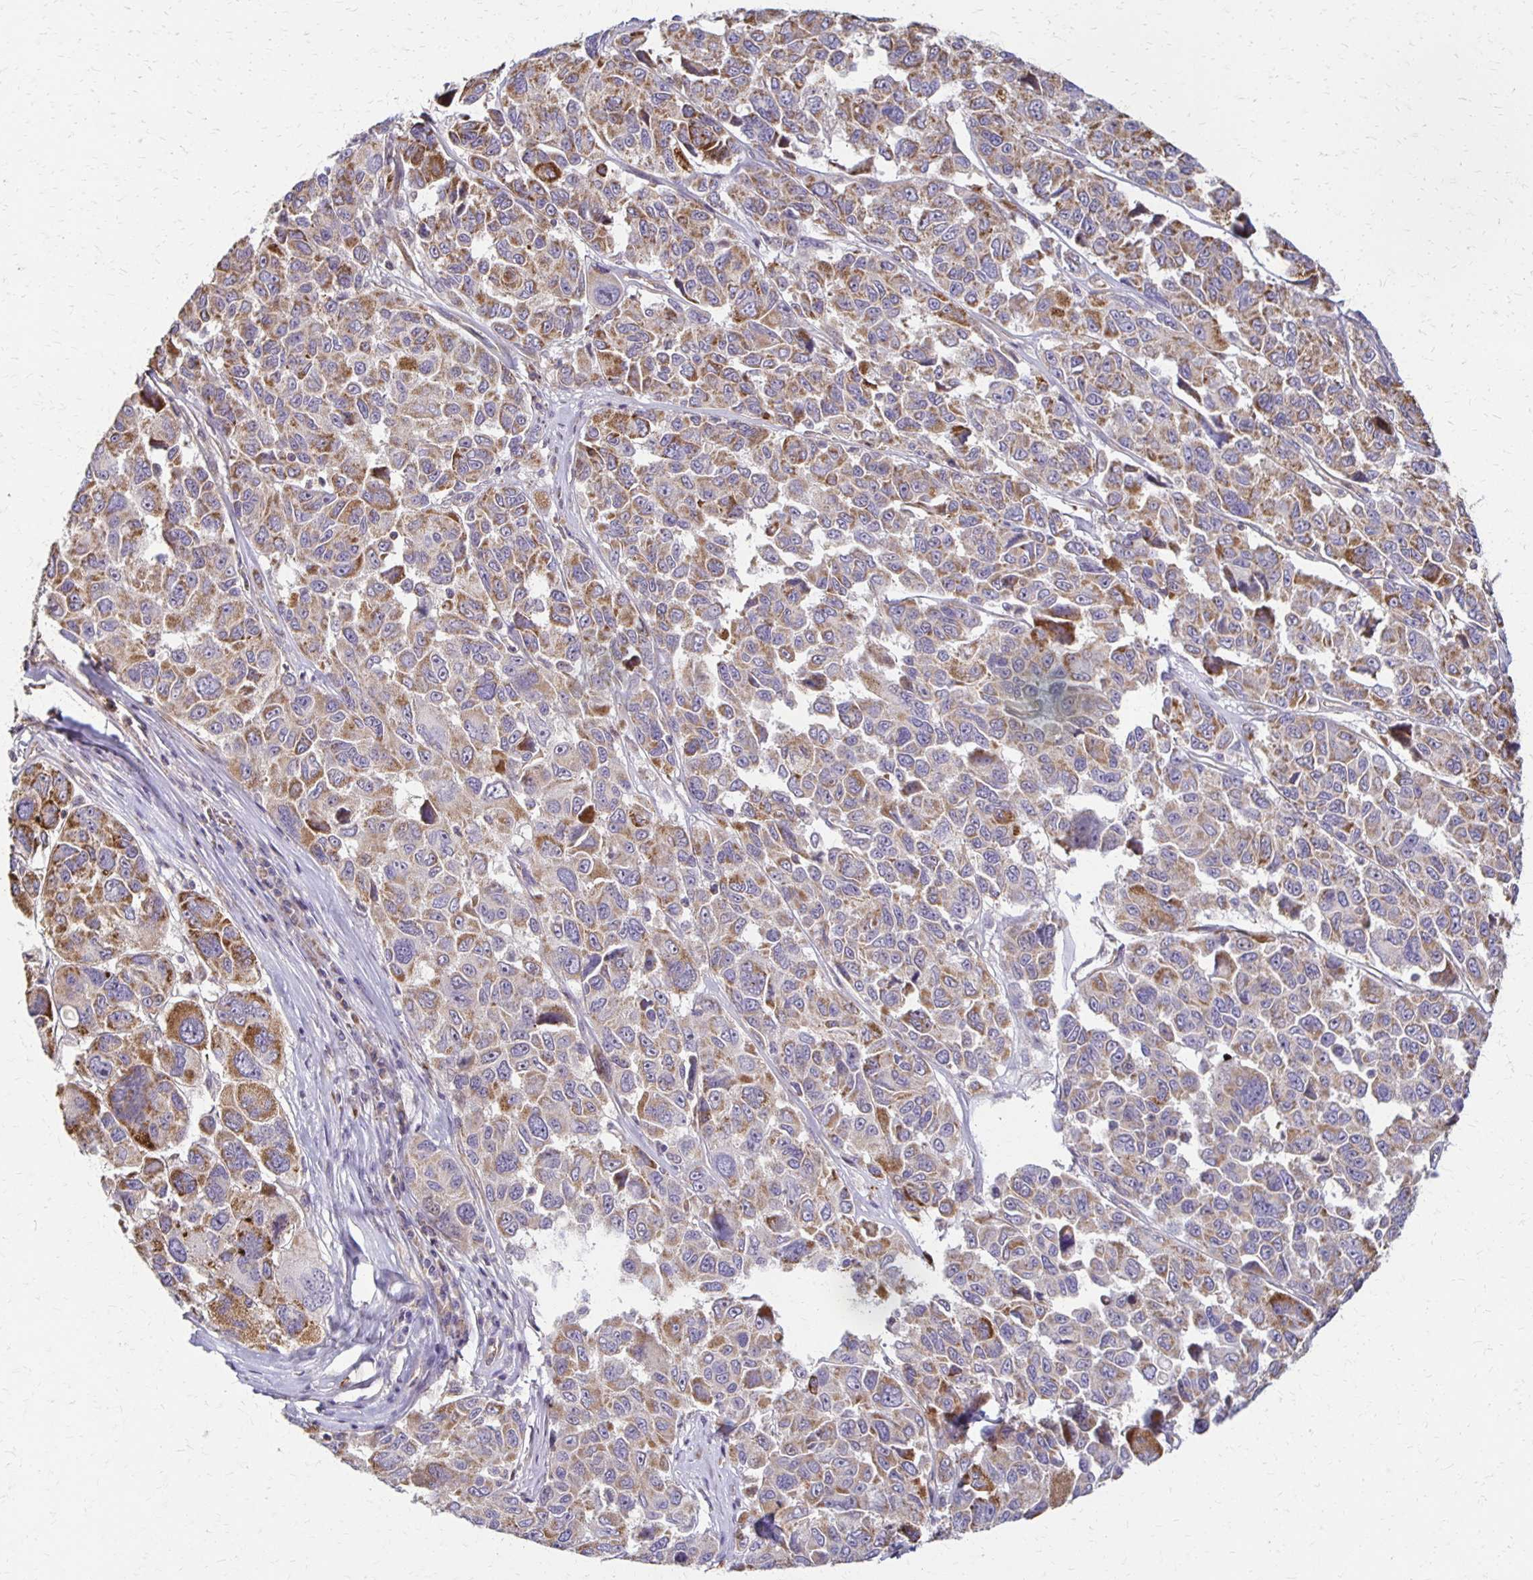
{"staining": {"intensity": "strong", "quantity": "25%-75%", "location": "cytoplasmic/membranous"}, "tissue": "melanoma", "cell_type": "Tumor cells", "image_type": "cancer", "snomed": [{"axis": "morphology", "description": "Malignant melanoma, NOS"}, {"axis": "topography", "description": "Skin"}], "caption": "Malignant melanoma stained with a protein marker reveals strong staining in tumor cells.", "gene": "EIF4EBP2", "patient": {"sex": "female", "age": 66}}